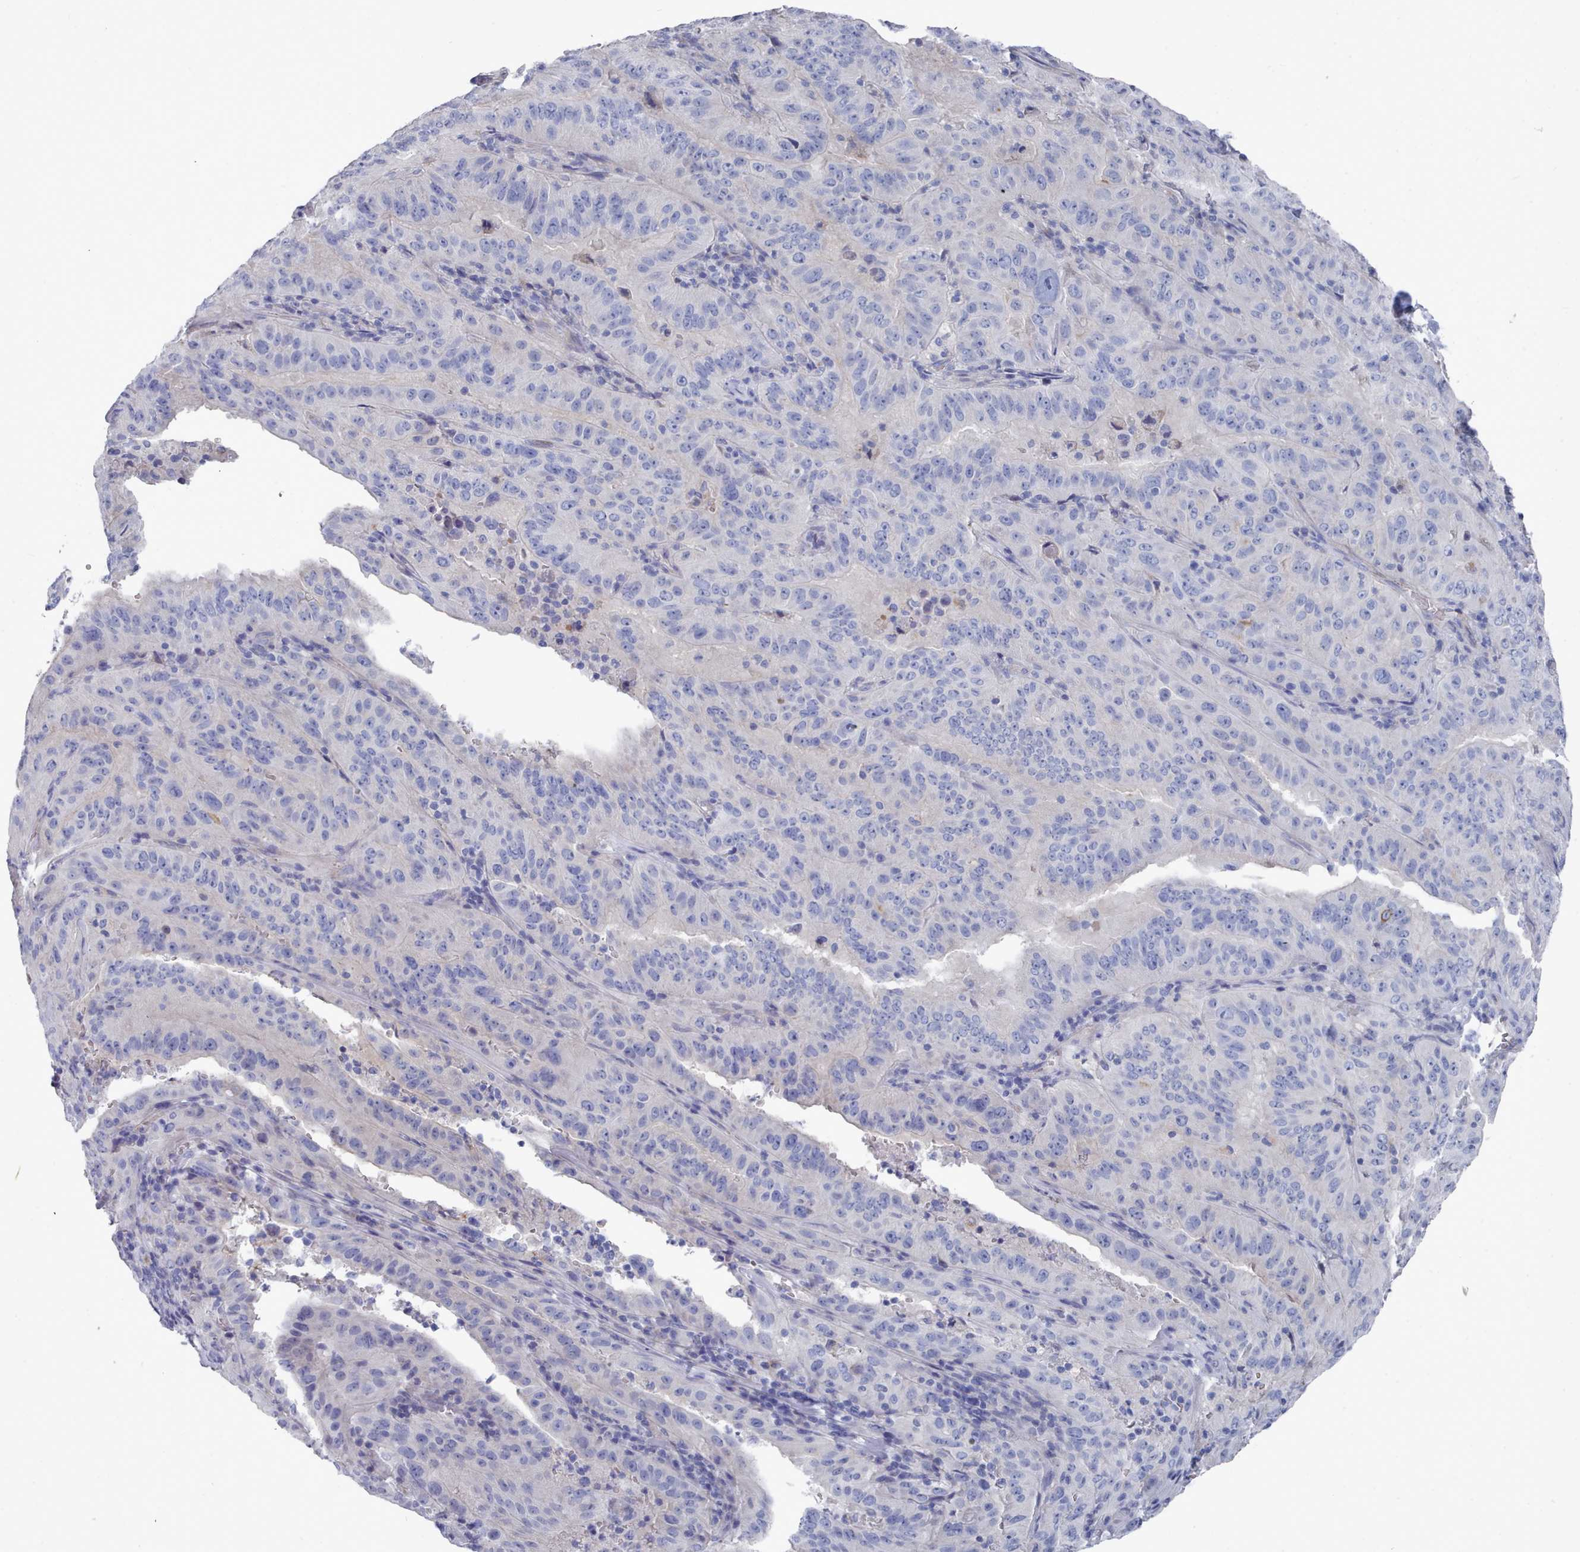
{"staining": {"intensity": "negative", "quantity": "none", "location": "none"}, "tissue": "pancreatic cancer", "cell_type": "Tumor cells", "image_type": "cancer", "snomed": [{"axis": "morphology", "description": "Adenocarcinoma, NOS"}, {"axis": "topography", "description": "Pancreas"}], "caption": "A high-resolution image shows immunohistochemistry staining of adenocarcinoma (pancreatic), which reveals no significant expression in tumor cells.", "gene": "PDE4C", "patient": {"sex": "male", "age": 63}}